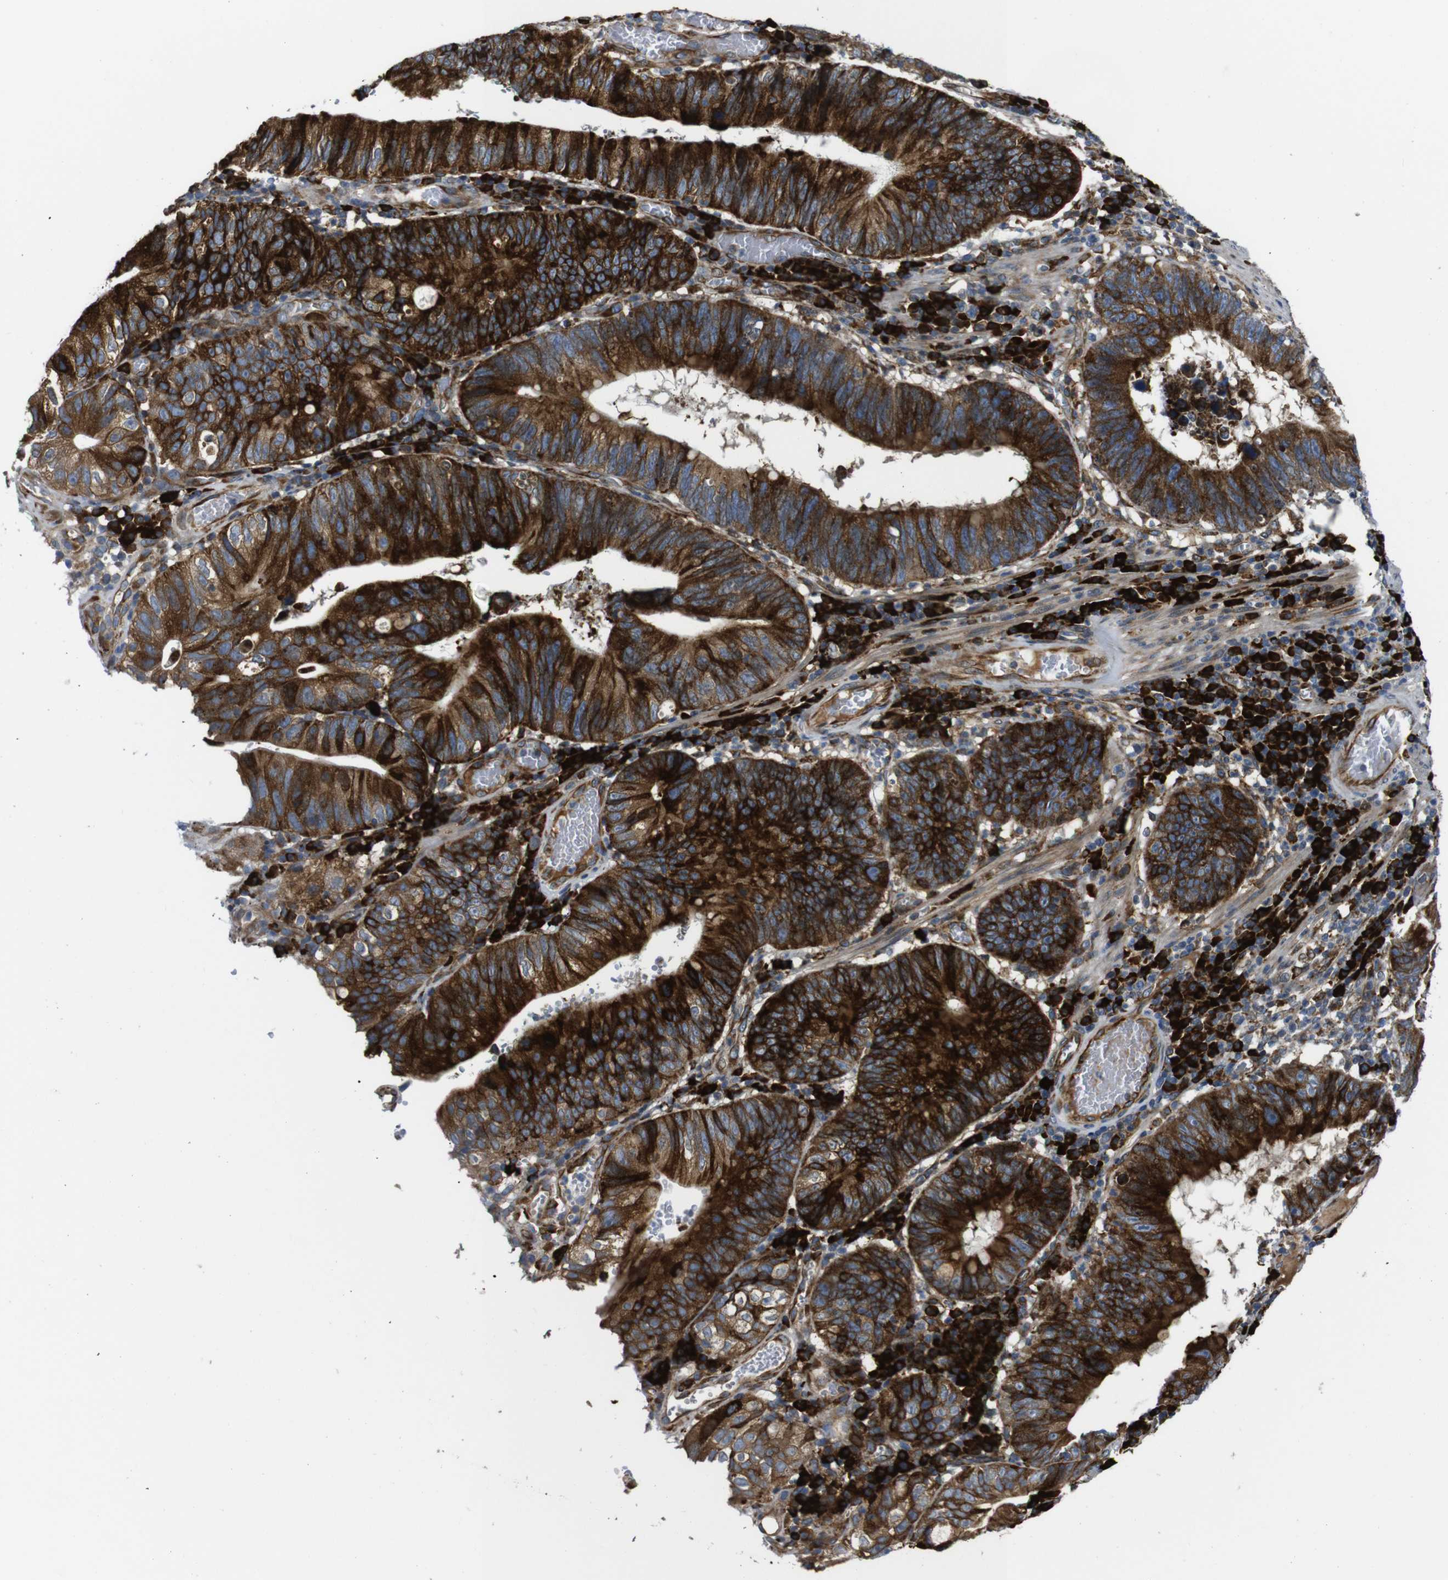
{"staining": {"intensity": "strong", "quantity": ">75%", "location": "cytoplasmic/membranous"}, "tissue": "stomach cancer", "cell_type": "Tumor cells", "image_type": "cancer", "snomed": [{"axis": "morphology", "description": "Adenocarcinoma, NOS"}, {"axis": "topography", "description": "Stomach"}], "caption": "There is high levels of strong cytoplasmic/membranous staining in tumor cells of stomach adenocarcinoma, as demonstrated by immunohistochemical staining (brown color).", "gene": "UBE2G2", "patient": {"sex": "male", "age": 59}}